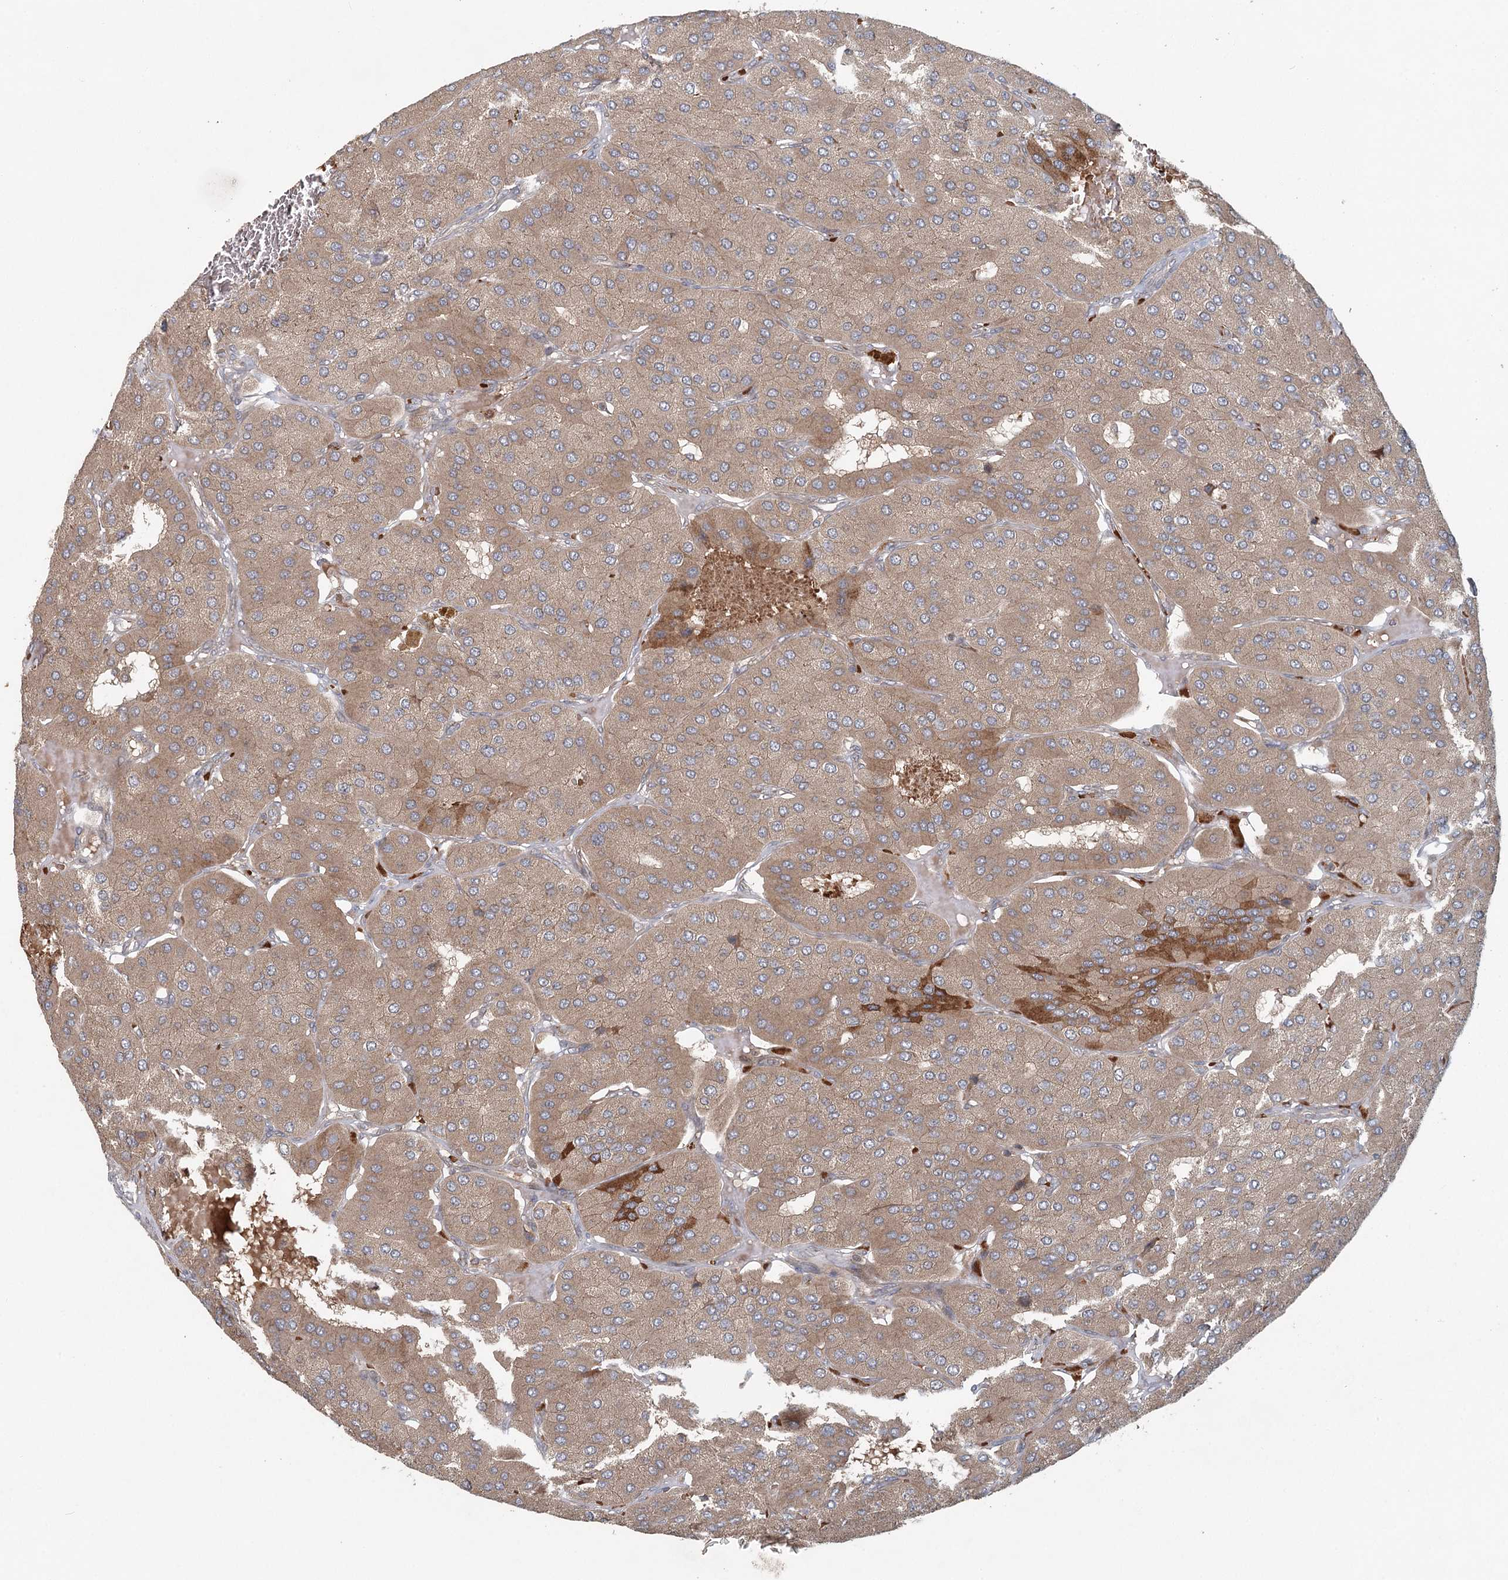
{"staining": {"intensity": "strong", "quantity": "<25%", "location": "cytoplasmic/membranous"}, "tissue": "parathyroid gland", "cell_type": "Glandular cells", "image_type": "normal", "snomed": [{"axis": "morphology", "description": "Normal tissue, NOS"}, {"axis": "morphology", "description": "Adenoma, NOS"}, {"axis": "topography", "description": "Parathyroid gland"}], "caption": "Glandular cells reveal medium levels of strong cytoplasmic/membranous positivity in approximately <25% of cells in unremarkable parathyroid gland.", "gene": "ENSG00000273217", "patient": {"sex": "female", "age": 86}}